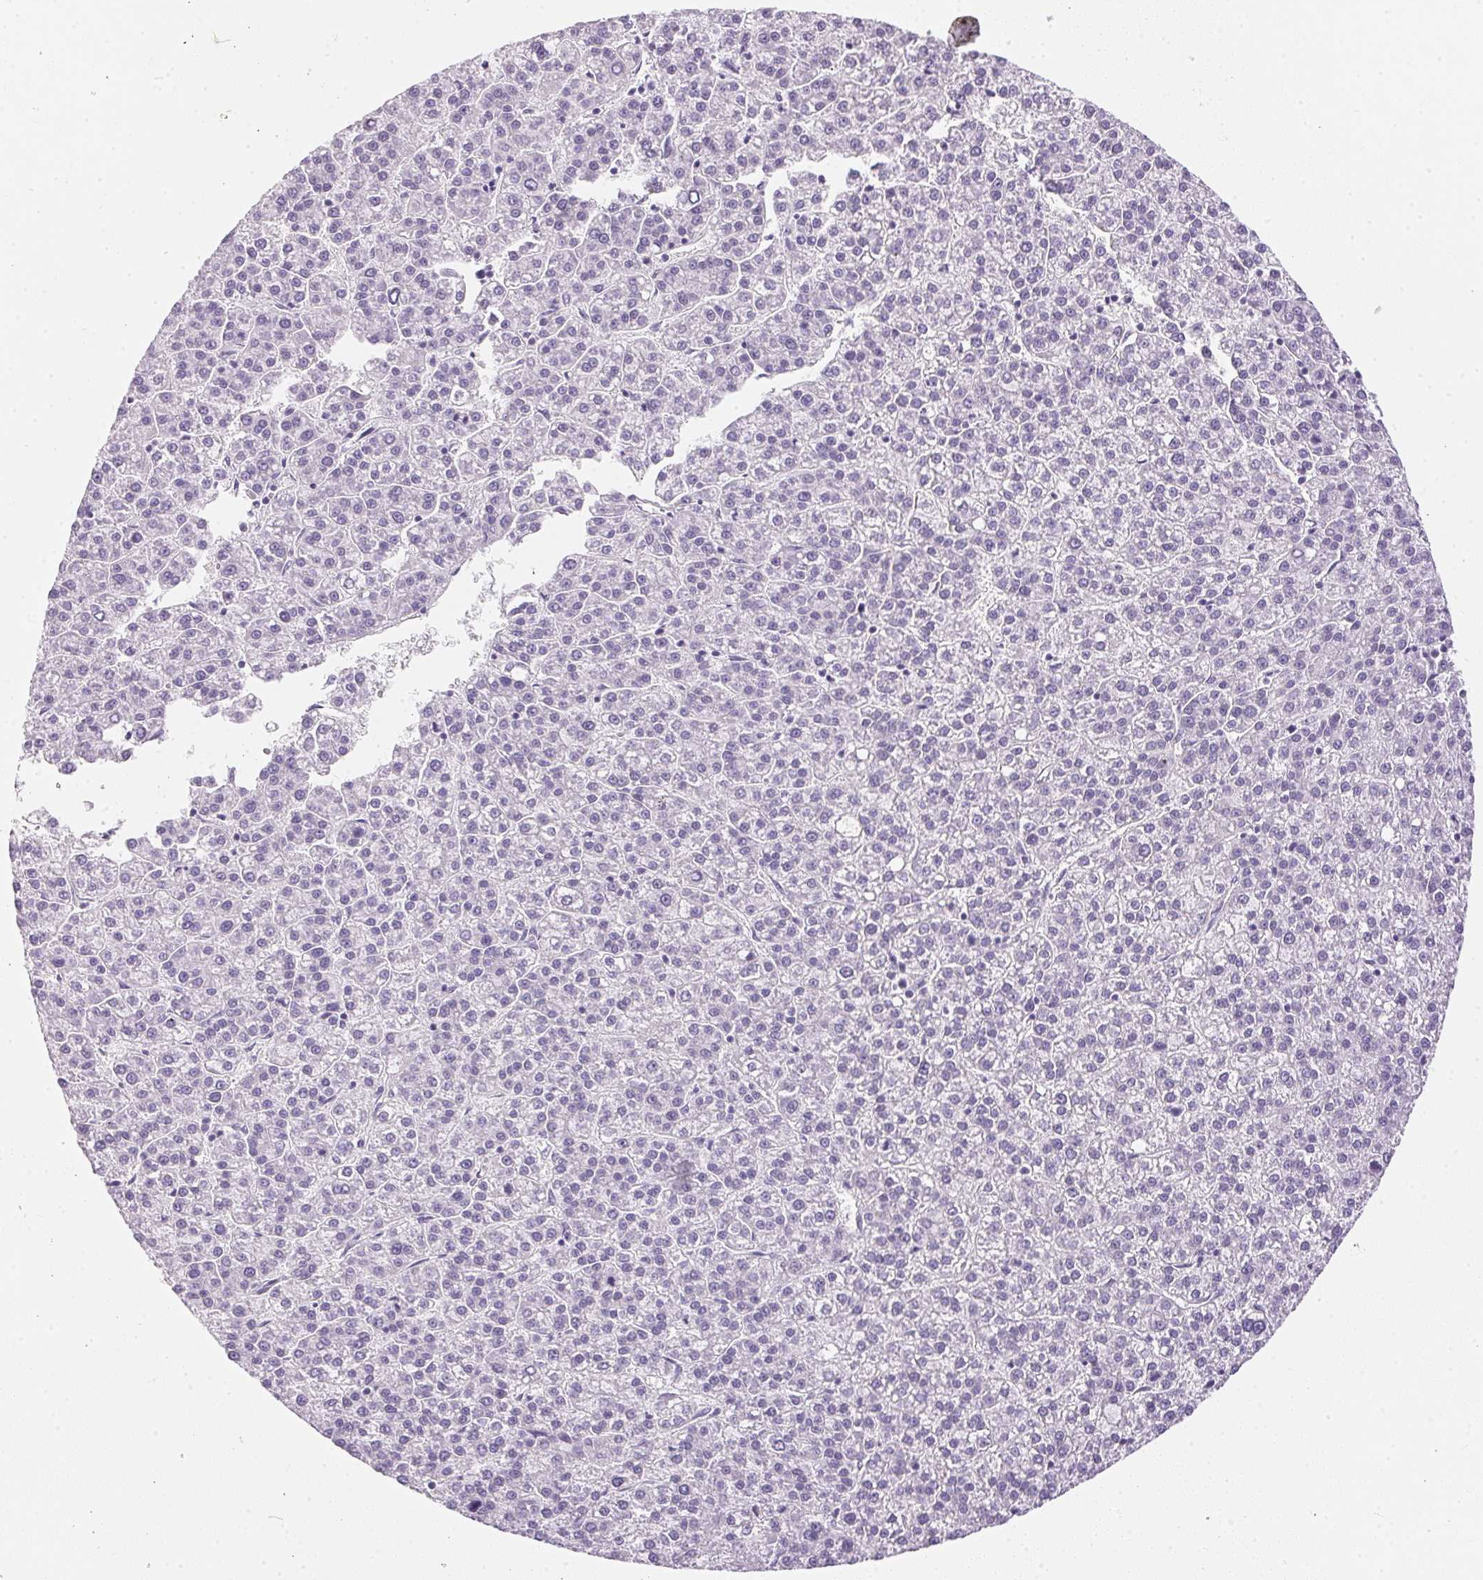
{"staining": {"intensity": "negative", "quantity": "none", "location": "none"}, "tissue": "liver cancer", "cell_type": "Tumor cells", "image_type": "cancer", "snomed": [{"axis": "morphology", "description": "Carcinoma, Hepatocellular, NOS"}, {"axis": "topography", "description": "Liver"}], "caption": "Hepatocellular carcinoma (liver) stained for a protein using immunohistochemistry (IHC) demonstrates no staining tumor cells.", "gene": "GBP6", "patient": {"sex": "female", "age": 58}}